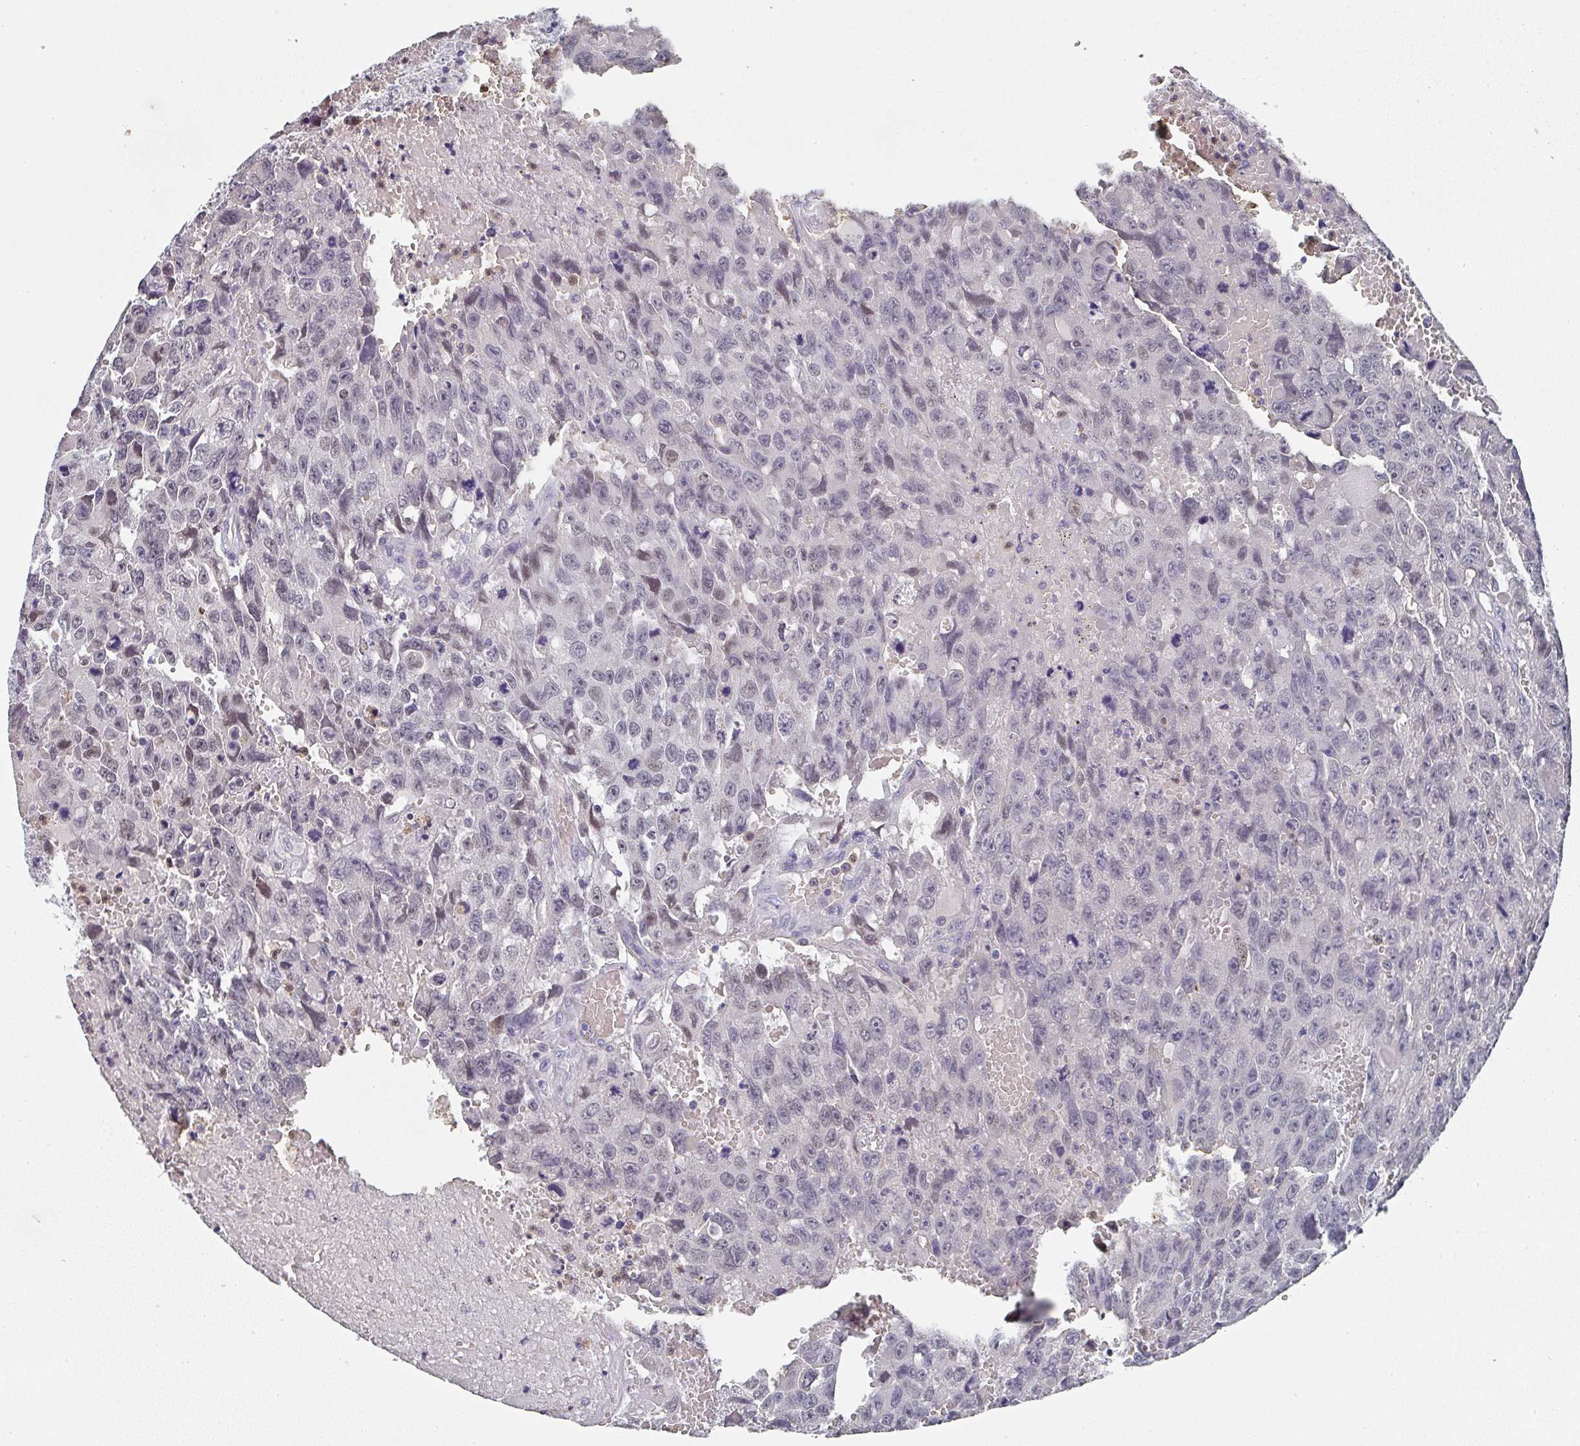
{"staining": {"intensity": "weak", "quantity": "<25%", "location": "nuclear"}, "tissue": "testis cancer", "cell_type": "Tumor cells", "image_type": "cancer", "snomed": [{"axis": "morphology", "description": "Seminoma, NOS"}, {"axis": "topography", "description": "Testis"}], "caption": "A high-resolution histopathology image shows immunohistochemistry staining of seminoma (testis), which exhibits no significant expression in tumor cells.", "gene": "NCF1", "patient": {"sex": "male", "age": 26}}